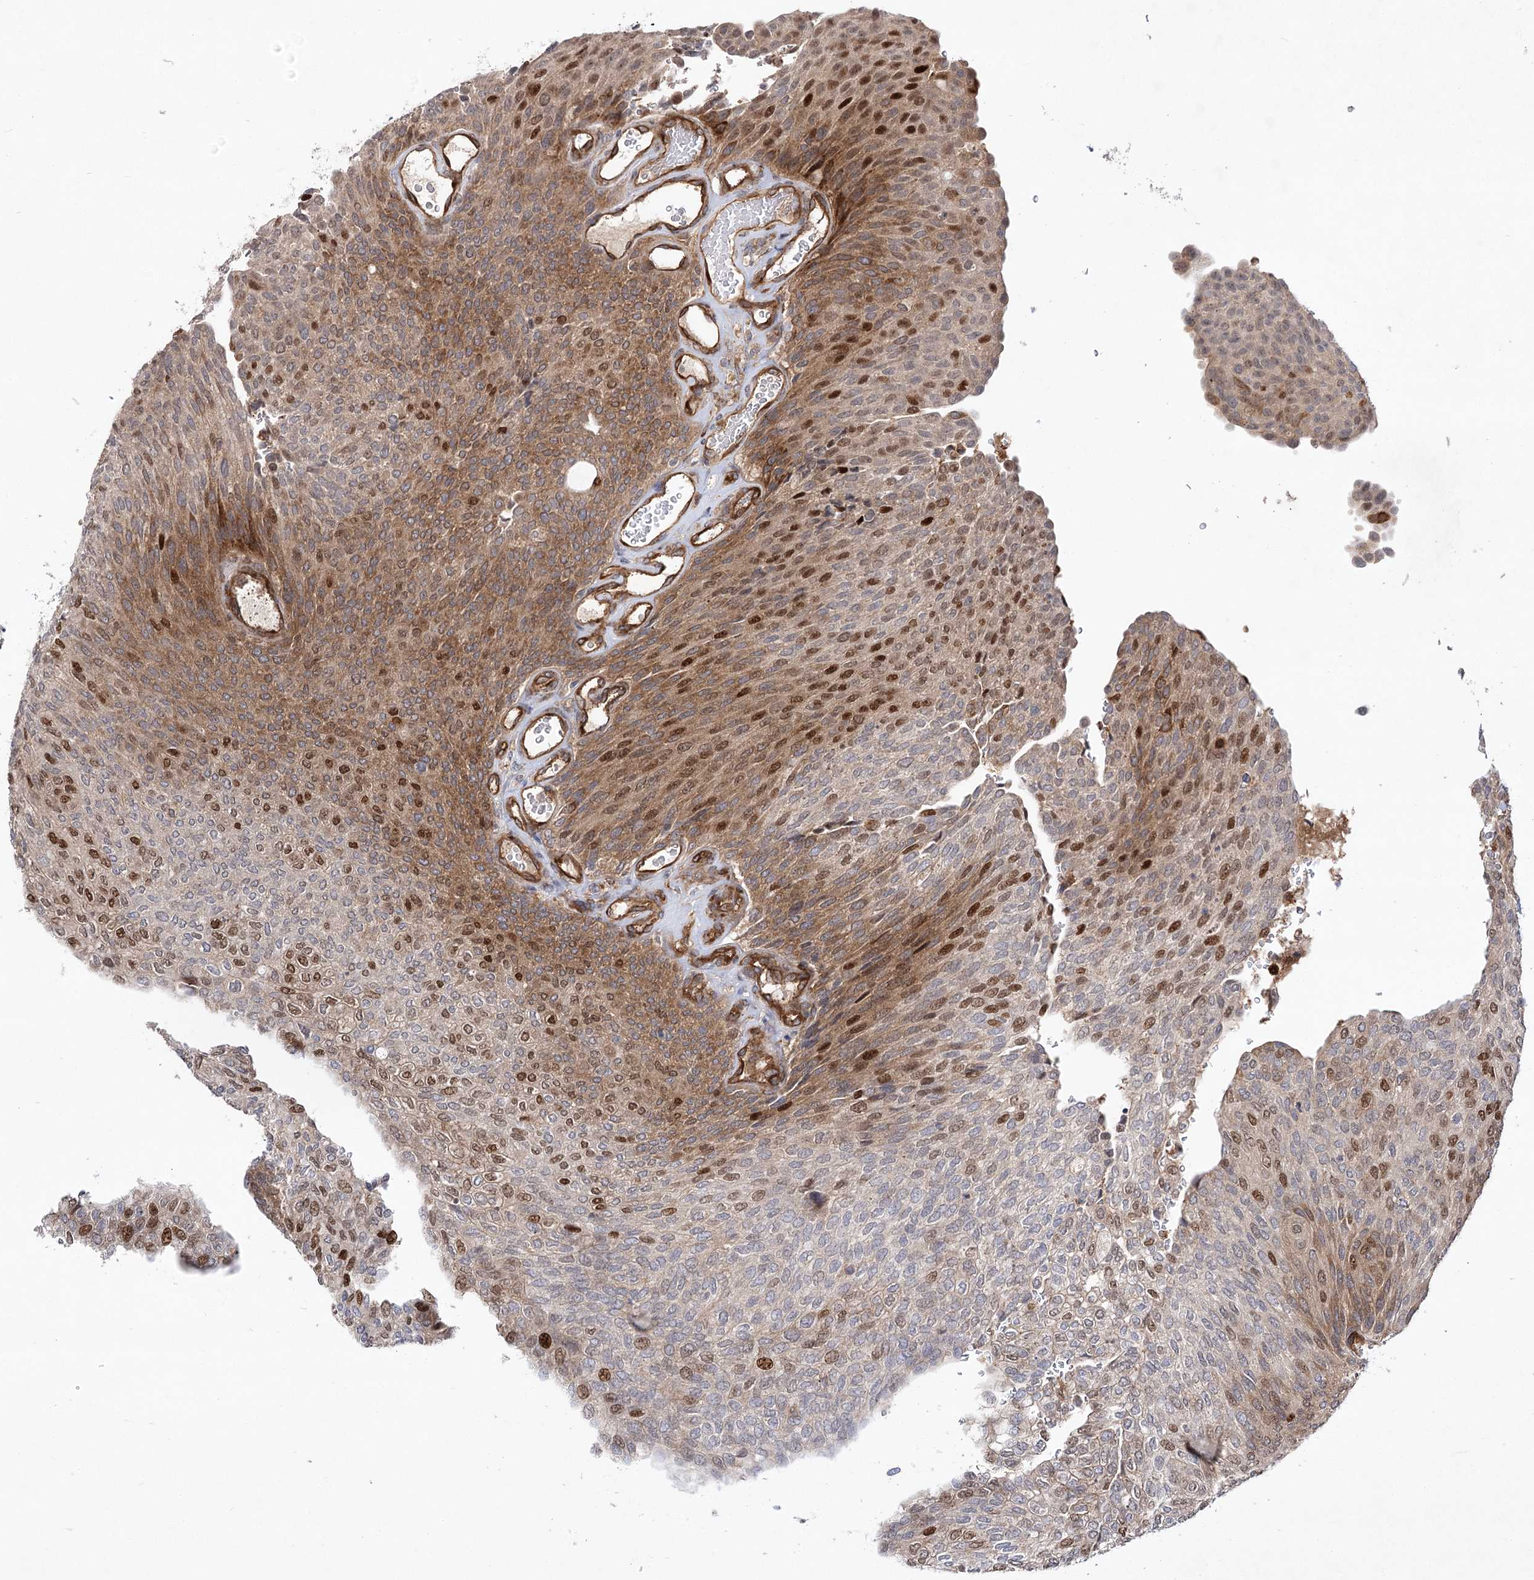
{"staining": {"intensity": "moderate", "quantity": "25%-75%", "location": "cytoplasmic/membranous,nuclear"}, "tissue": "urothelial cancer", "cell_type": "Tumor cells", "image_type": "cancer", "snomed": [{"axis": "morphology", "description": "Urothelial carcinoma, Low grade"}, {"axis": "topography", "description": "Urinary bladder"}], "caption": "IHC histopathology image of neoplastic tissue: urothelial carcinoma (low-grade) stained using immunohistochemistry shows medium levels of moderate protein expression localized specifically in the cytoplasmic/membranous and nuclear of tumor cells, appearing as a cytoplasmic/membranous and nuclear brown color.", "gene": "ARHGAP31", "patient": {"sex": "female", "age": 79}}